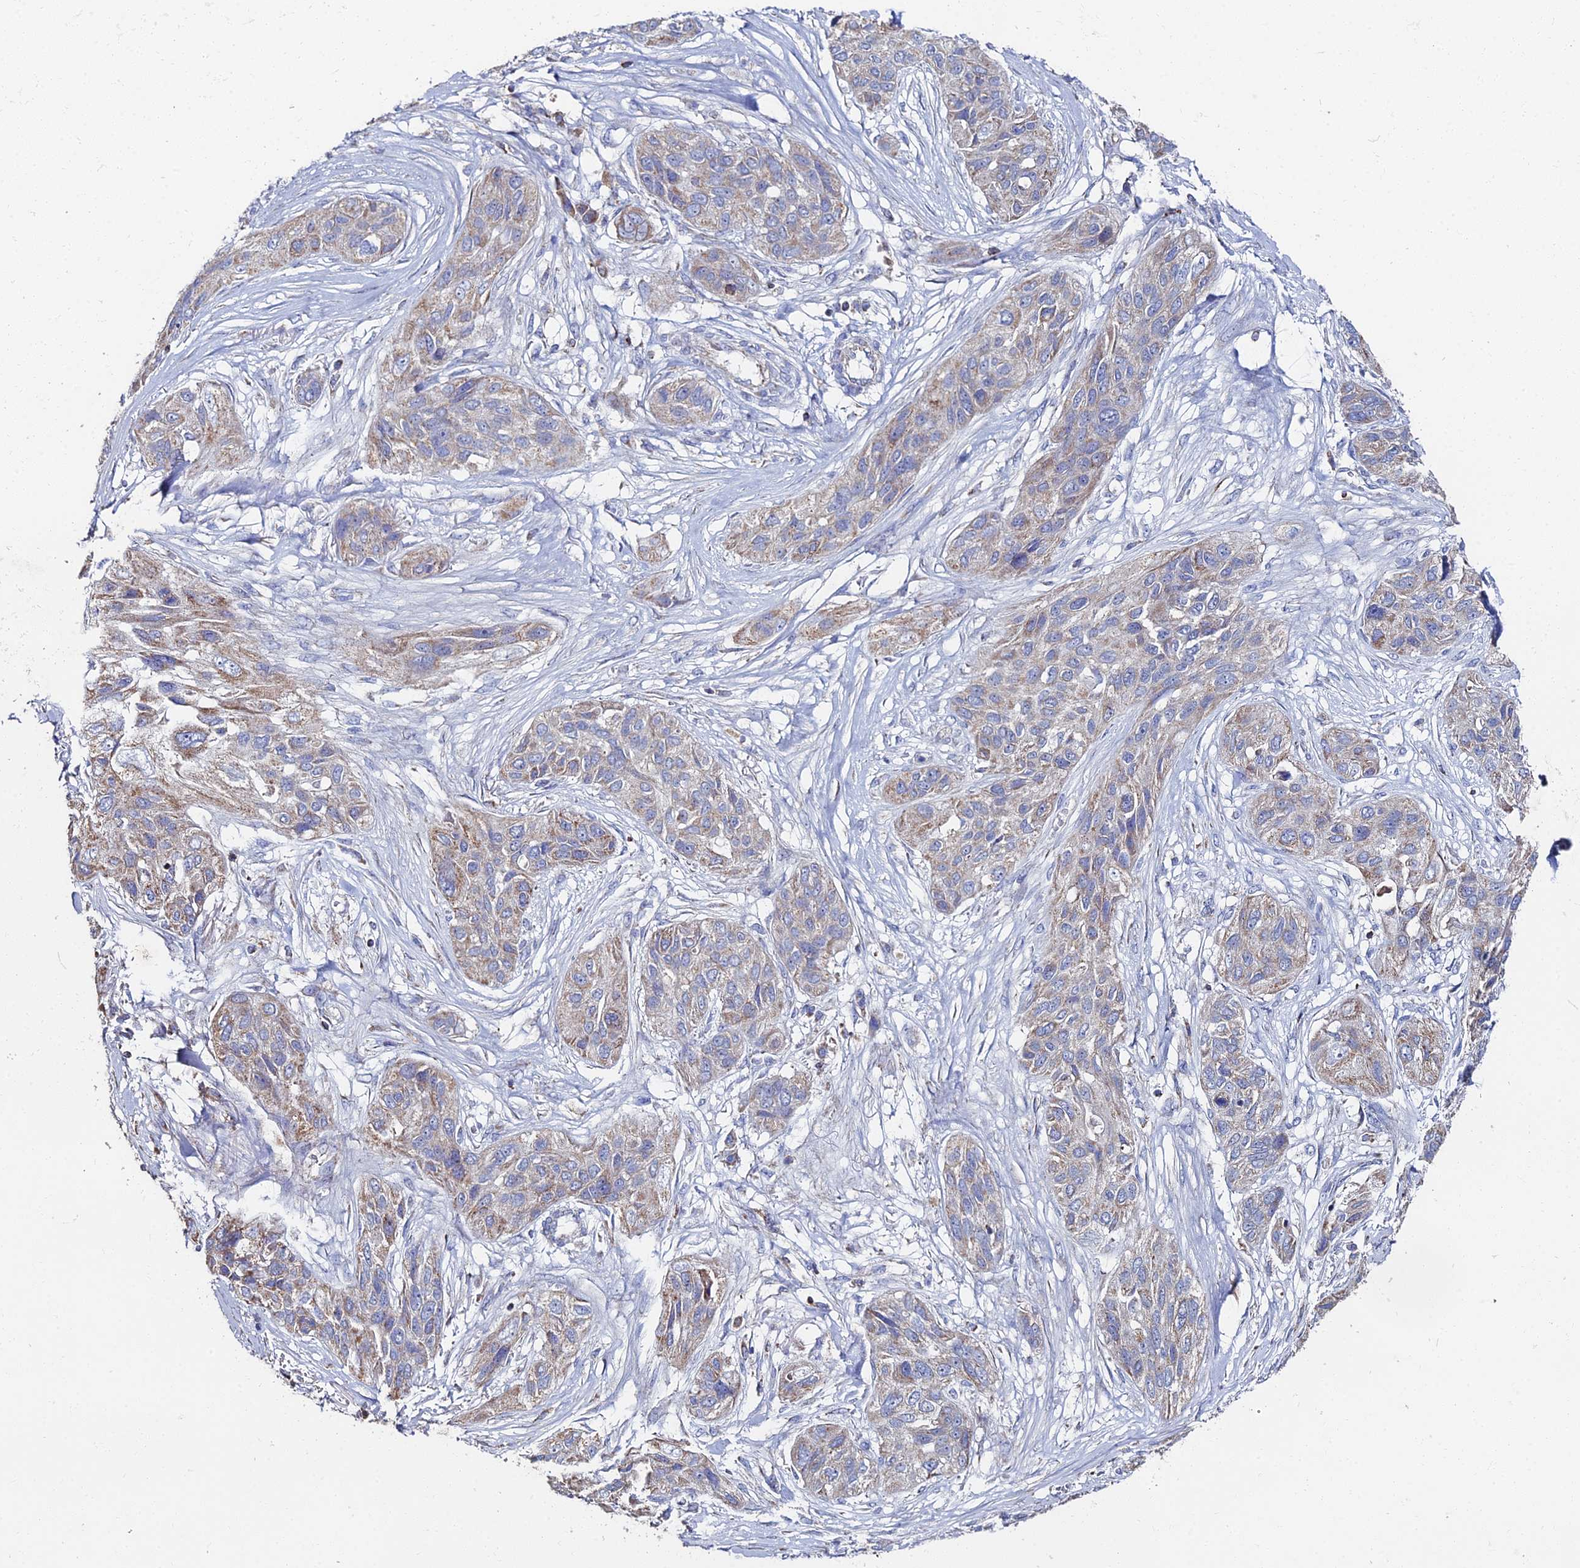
{"staining": {"intensity": "weak", "quantity": "25%-75%", "location": "cytoplasmic/membranous"}, "tissue": "lung cancer", "cell_type": "Tumor cells", "image_type": "cancer", "snomed": [{"axis": "morphology", "description": "Squamous cell carcinoma, NOS"}, {"axis": "topography", "description": "Lung"}], "caption": "Tumor cells exhibit weak cytoplasmic/membranous expression in approximately 25%-75% of cells in lung cancer (squamous cell carcinoma).", "gene": "SPOCK2", "patient": {"sex": "female", "age": 70}}